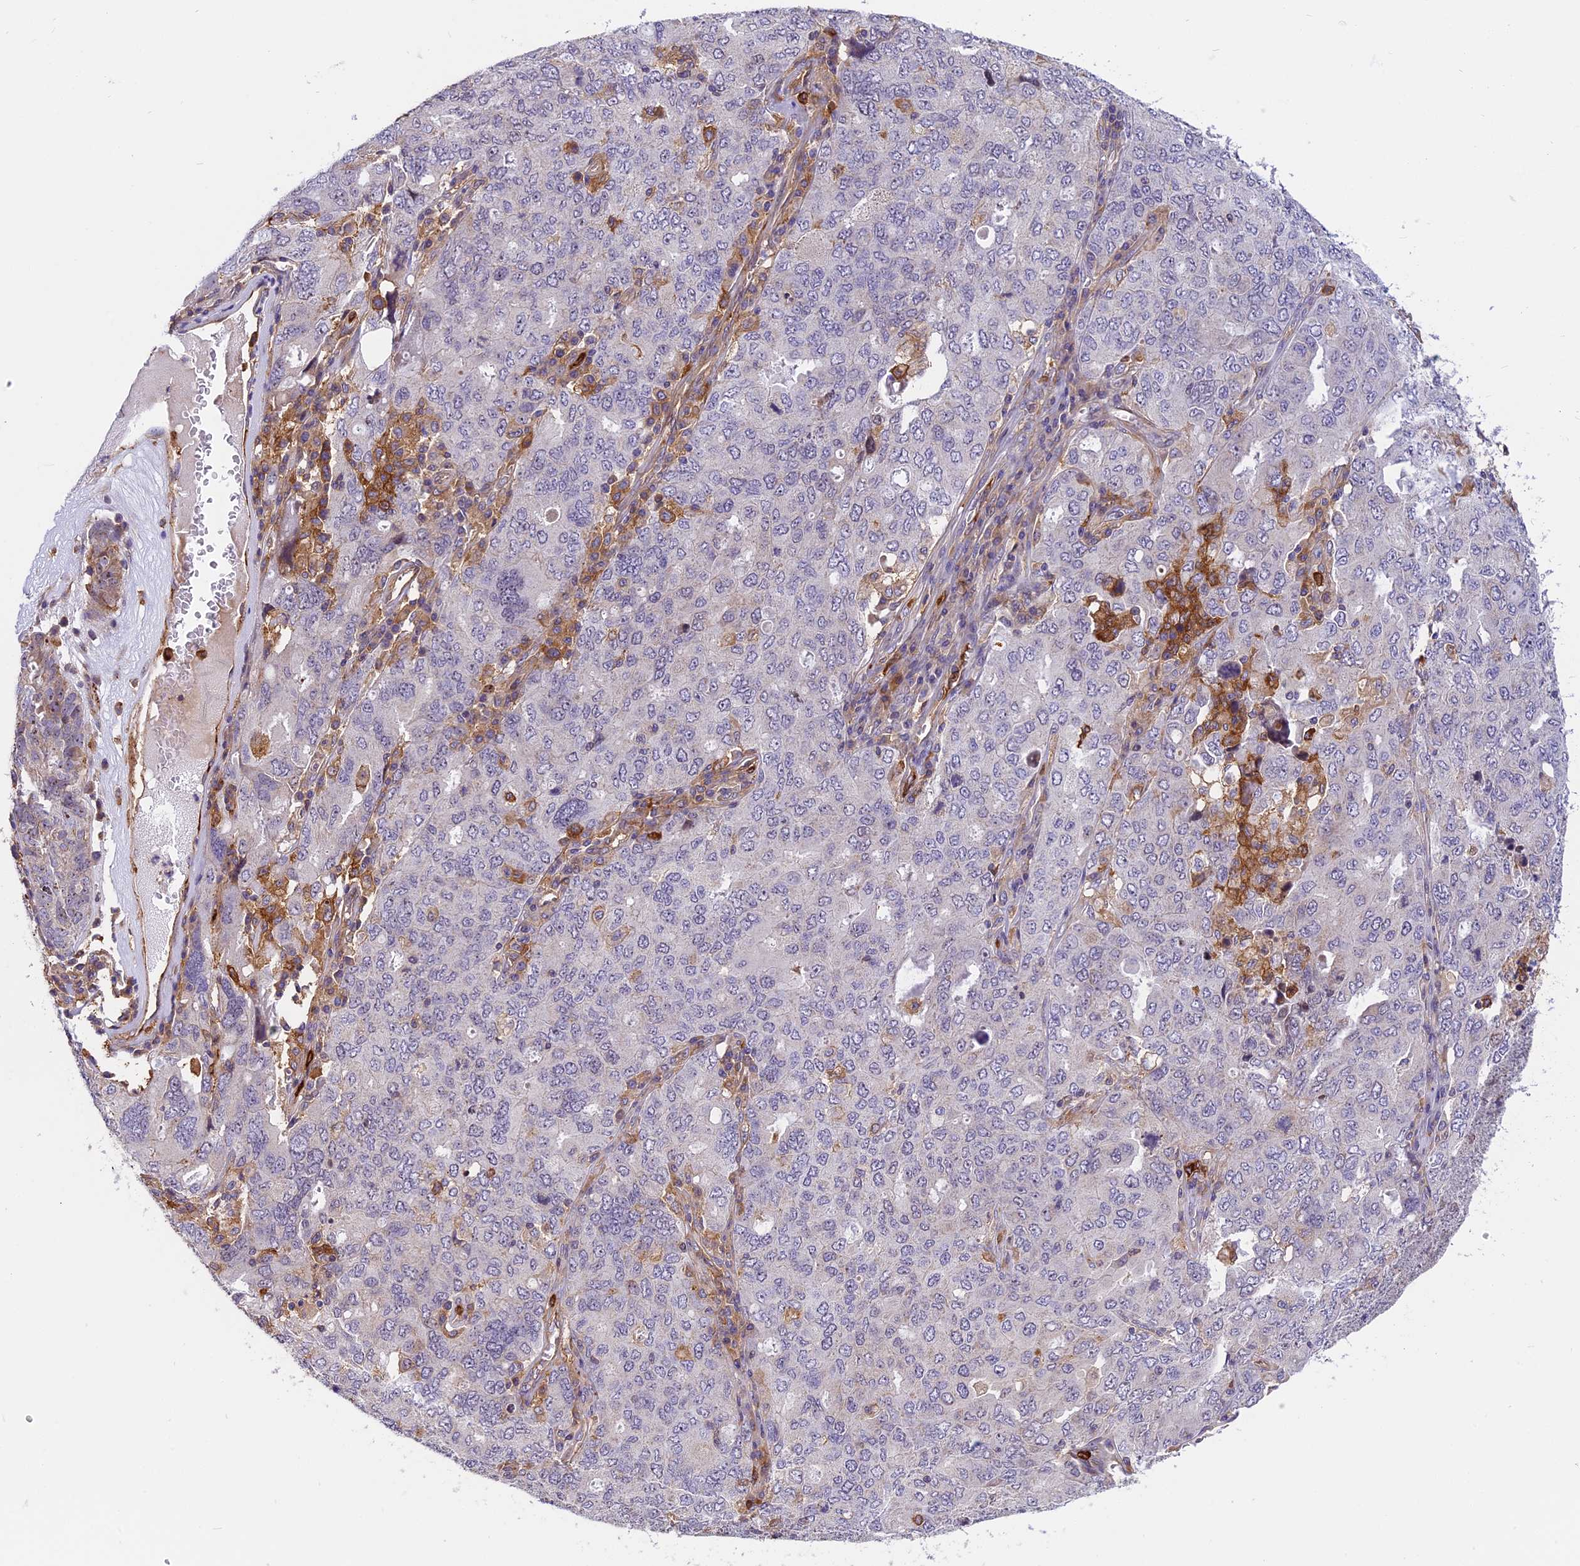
{"staining": {"intensity": "negative", "quantity": "none", "location": "none"}, "tissue": "ovarian cancer", "cell_type": "Tumor cells", "image_type": "cancer", "snomed": [{"axis": "morphology", "description": "Carcinoma, endometroid"}, {"axis": "topography", "description": "Ovary"}], "caption": "Immunohistochemistry micrograph of human ovarian cancer (endometroid carcinoma) stained for a protein (brown), which exhibits no staining in tumor cells.", "gene": "EHBP1L1", "patient": {"sex": "female", "age": 62}}